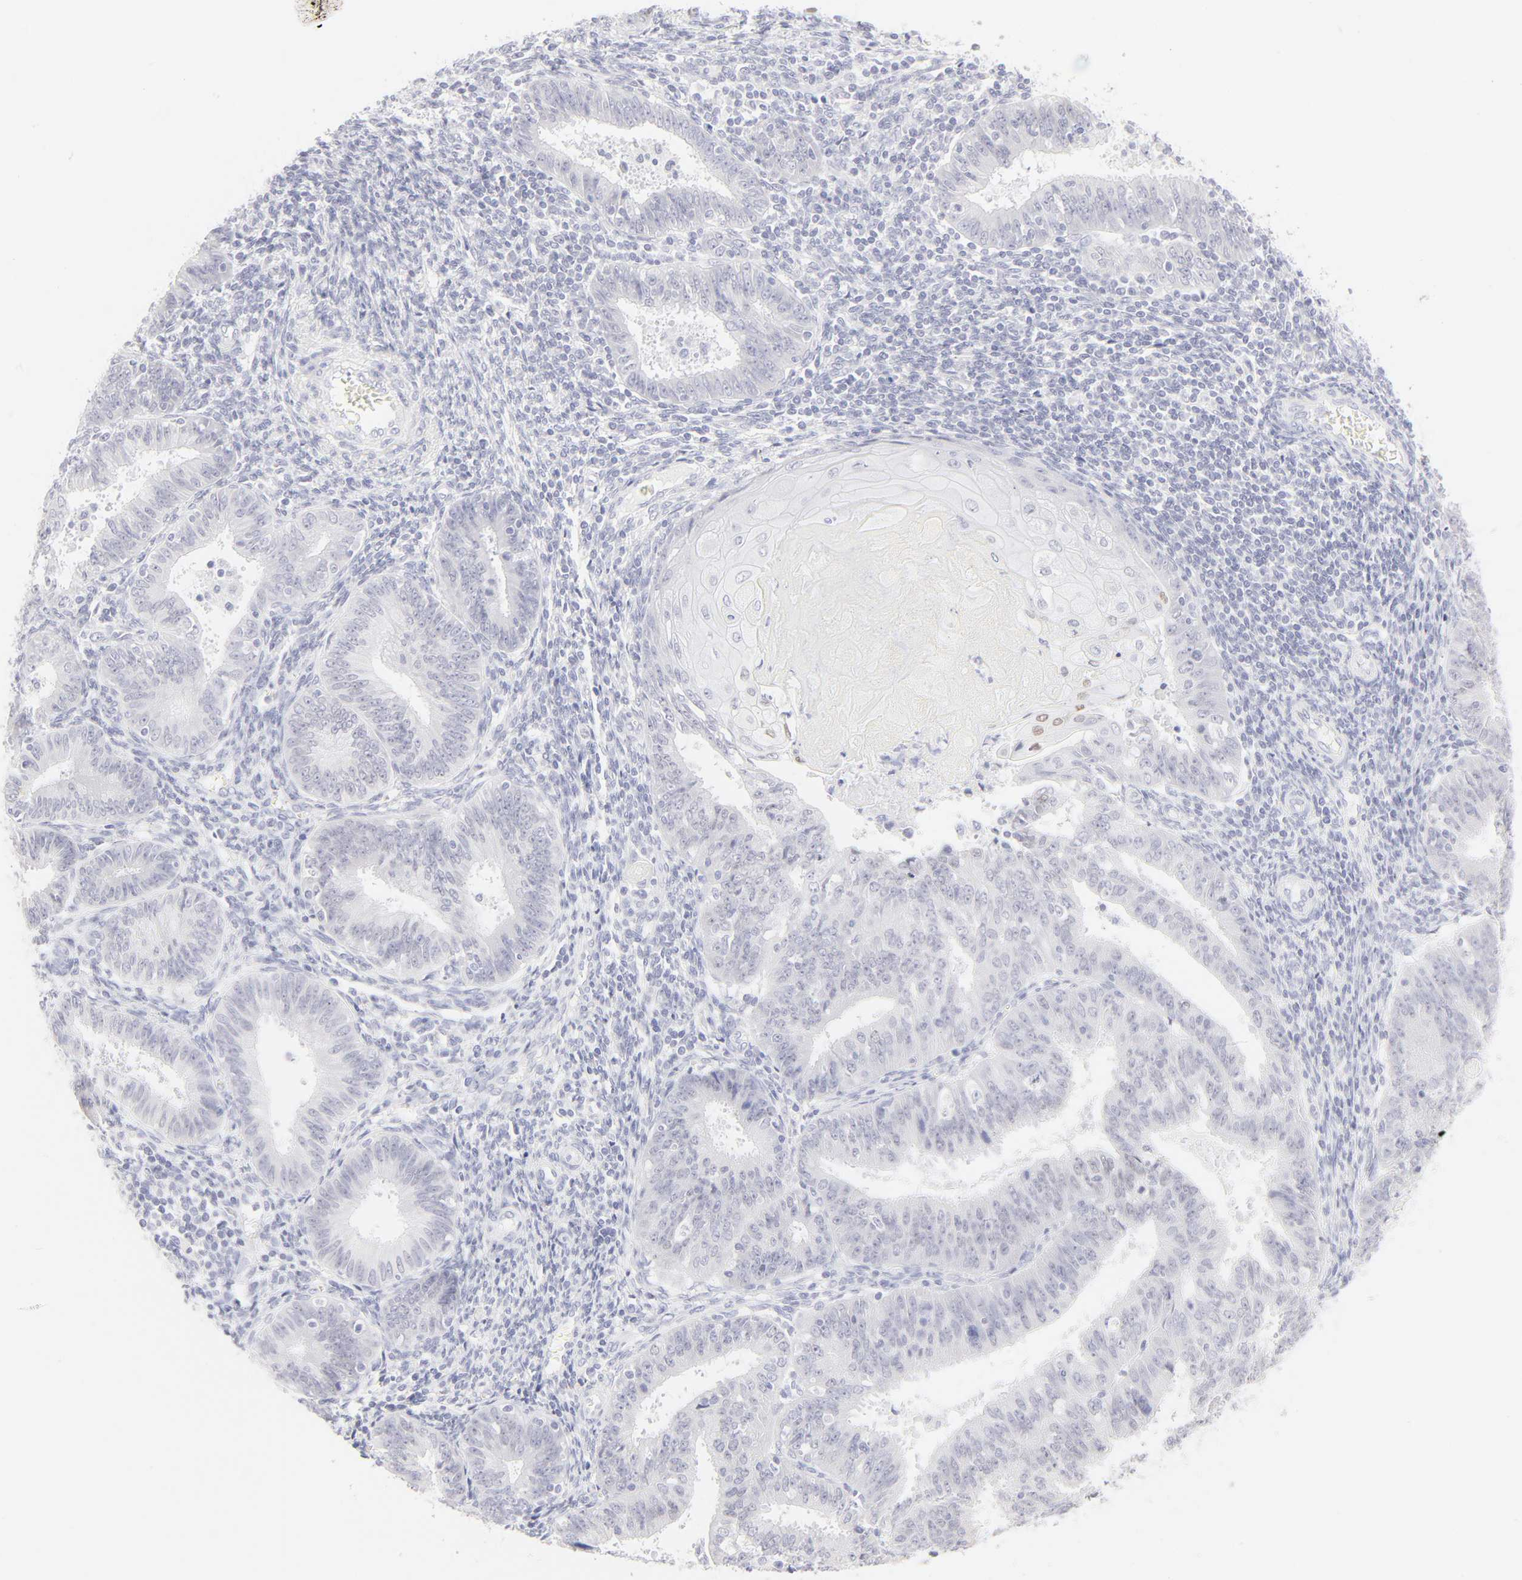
{"staining": {"intensity": "negative", "quantity": "none", "location": "none"}, "tissue": "endometrial cancer", "cell_type": "Tumor cells", "image_type": "cancer", "snomed": [{"axis": "morphology", "description": "Adenocarcinoma, NOS"}, {"axis": "topography", "description": "Endometrium"}], "caption": "This is an immunohistochemistry histopathology image of human endometrial adenocarcinoma. There is no staining in tumor cells.", "gene": "ELF3", "patient": {"sex": "female", "age": 42}}